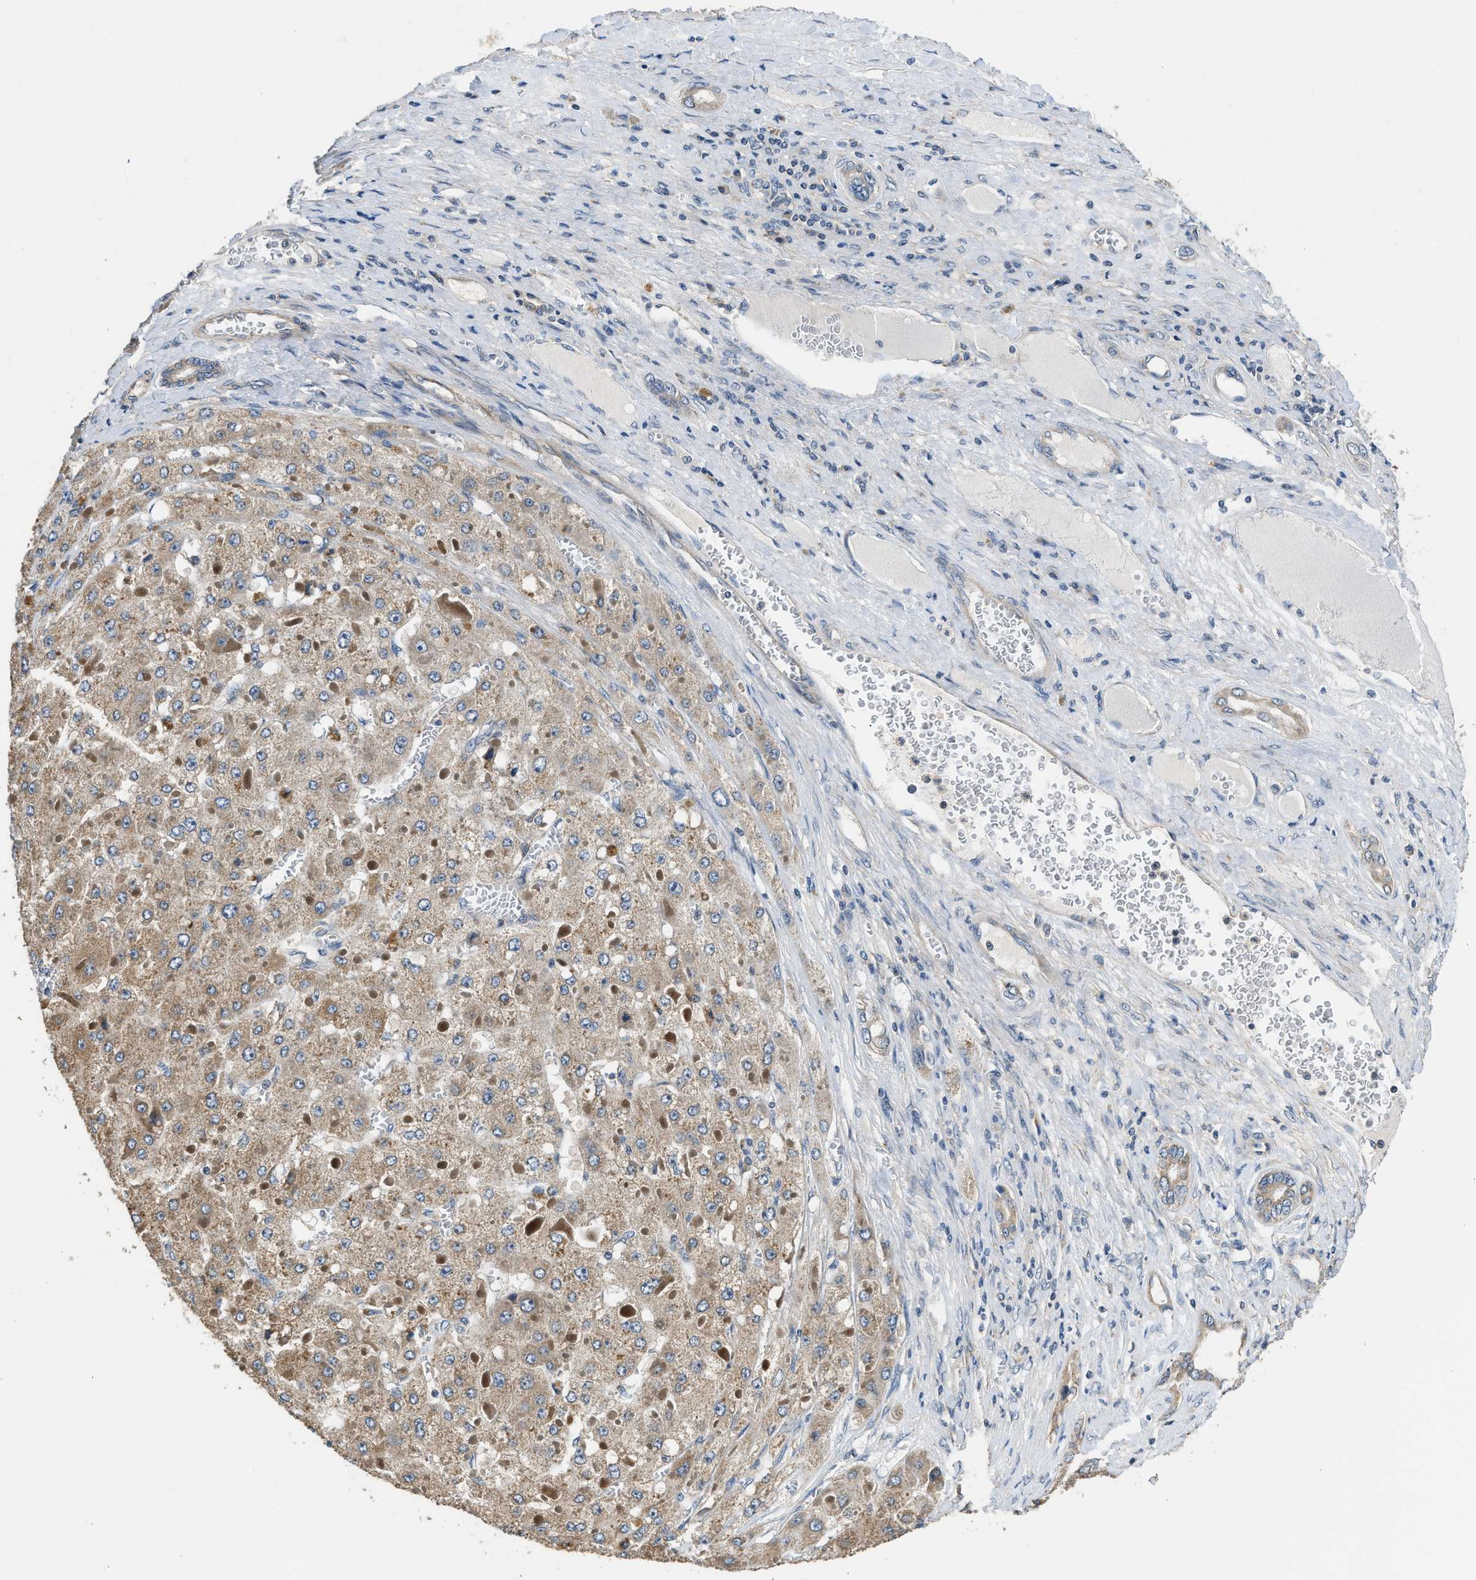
{"staining": {"intensity": "moderate", "quantity": ">75%", "location": "cytoplasmic/membranous"}, "tissue": "liver cancer", "cell_type": "Tumor cells", "image_type": "cancer", "snomed": [{"axis": "morphology", "description": "Carcinoma, Hepatocellular, NOS"}, {"axis": "topography", "description": "Liver"}], "caption": "About >75% of tumor cells in liver cancer (hepatocellular carcinoma) show moderate cytoplasmic/membranous protein positivity as visualized by brown immunohistochemical staining.", "gene": "SSH2", "patient": {"sex": "female", "age": 73}}